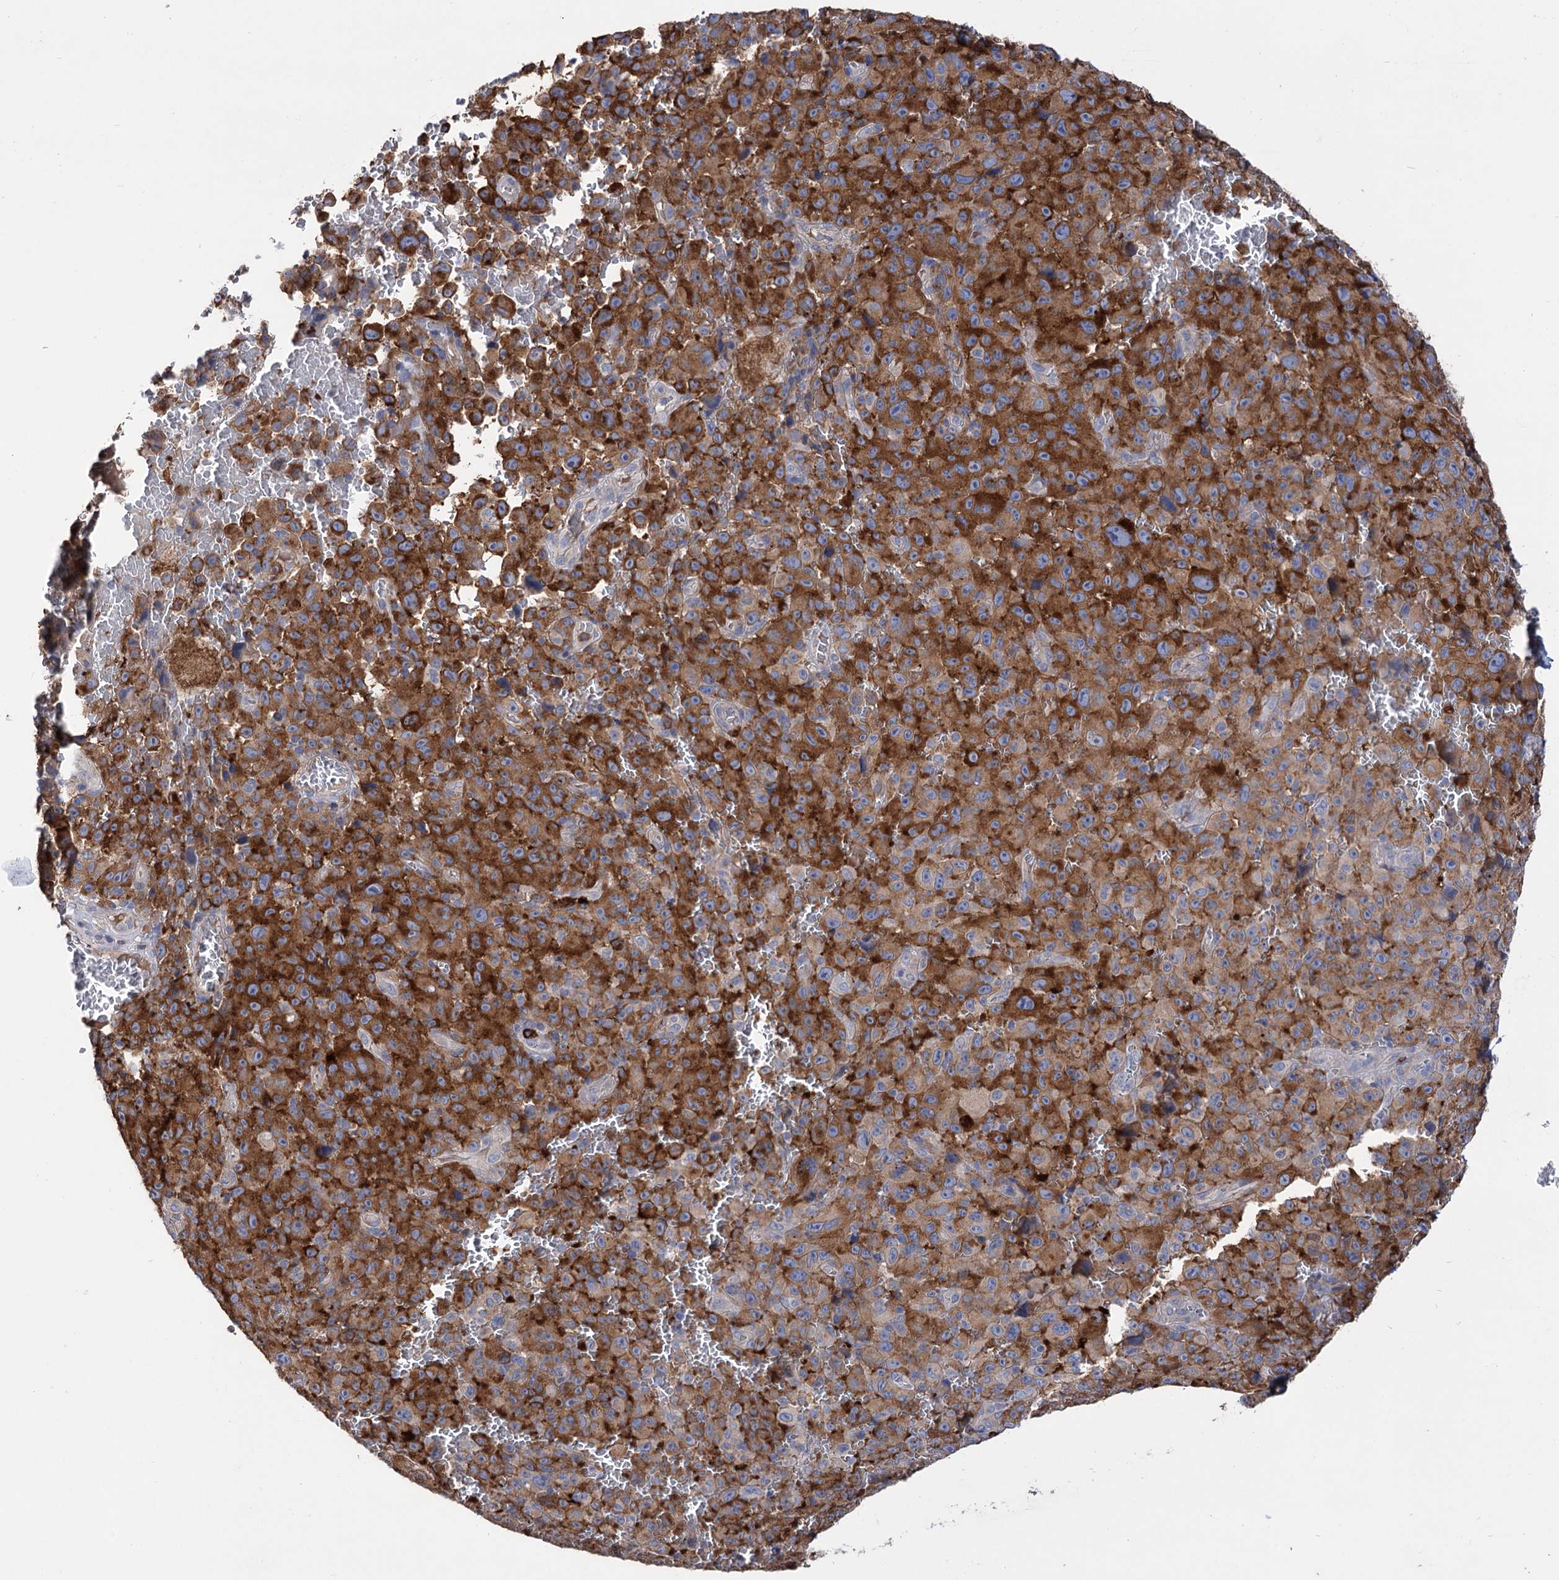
{"staining": {"intensity": "strong", "quantity": ">75%", "location": "cytoplasmic/membranous"}, "tissue": "melanoma", "cell_type": "Tumor cells", "image_type": "cancer", "snomed": [{"axis": "morphology", "description": "Malignant melanoma, NOS"}, {"axis": "topography", "description": "Skin"}], "caption": "The image shows staining of malignant melanoma, revealing strong cytoplasmic/membranous protein positivity (brown color) within tumor cells.", "gene": "BBS4", "patient": {"sex": "female", "age": 82}}